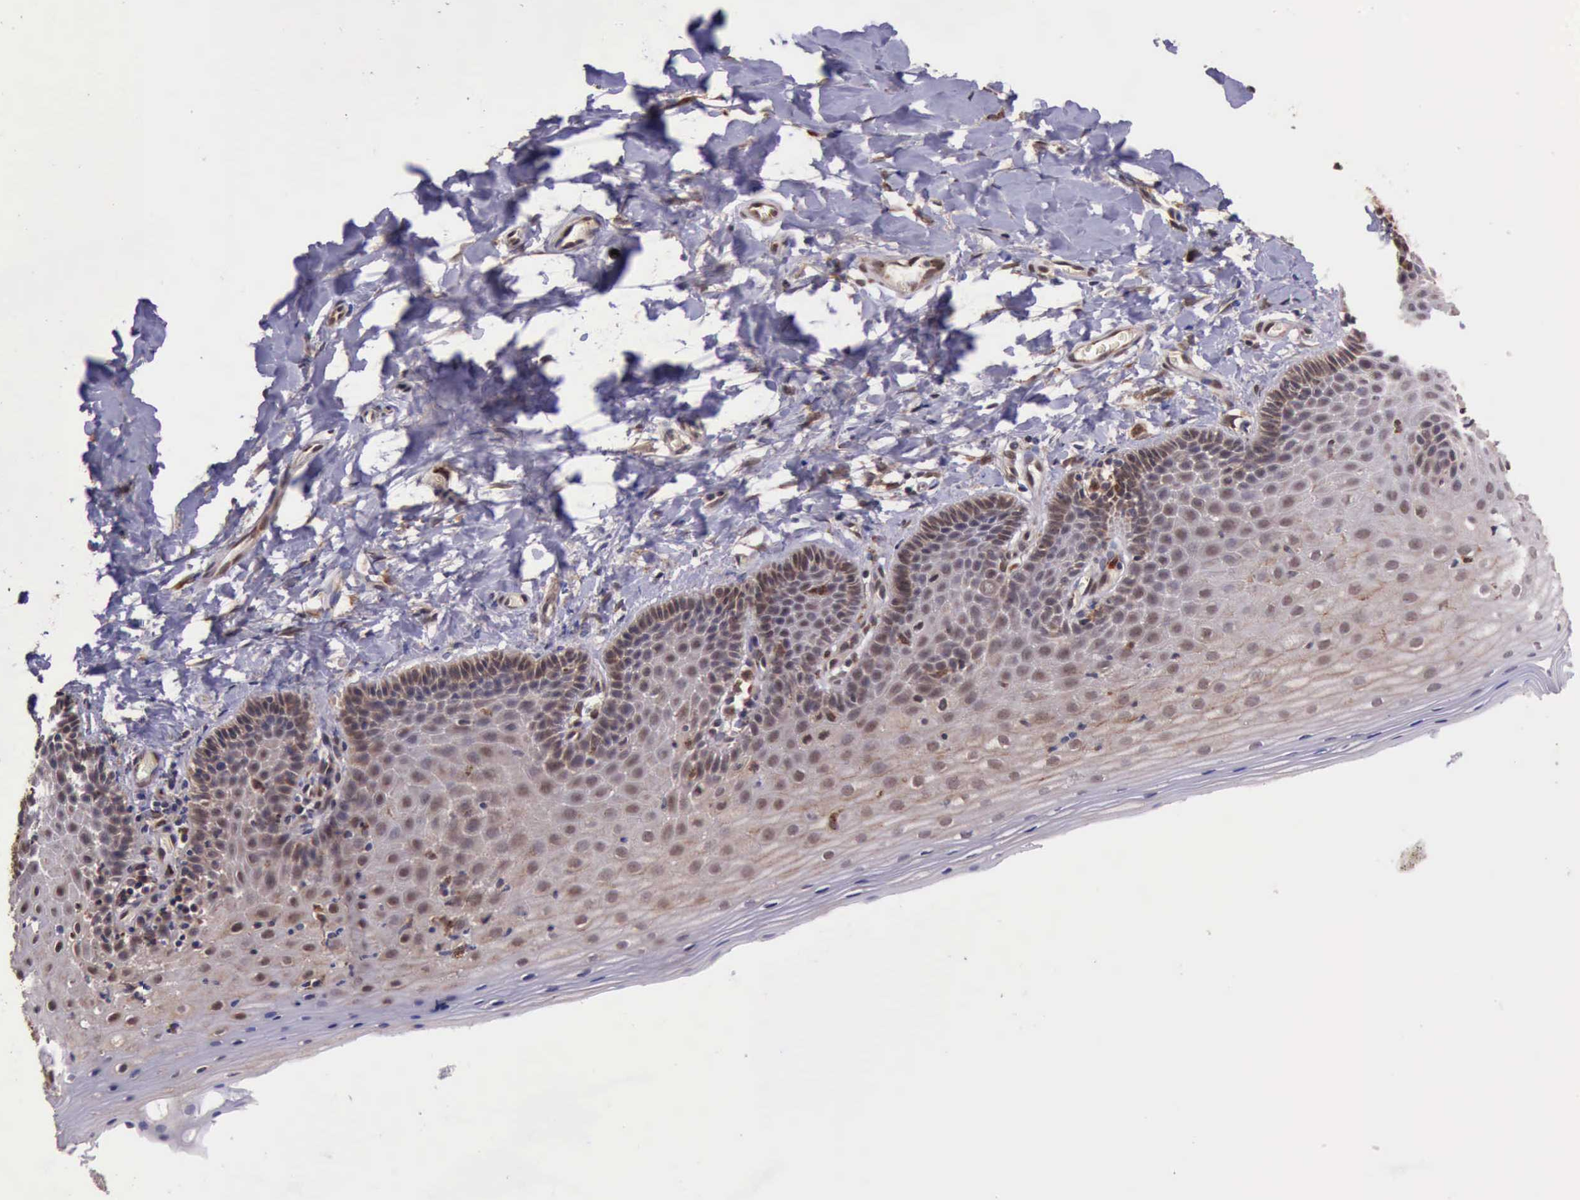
{"staining": {"intensity": "weak", "quantity": ">75%", "location": "cytoplasmic/membranous"}, "tissue": "cervix", "cell_type": "Glandular cells", "image_type": "normal", "snomed": [{"axis": "morphology", "description": "Normal tissue, NOS"}, {"axis": "topography", "description": "Cervix"}], "caption": "Unremarkable cervix shows weak cytoplasmic/membranous expression in approximately >75% of glandular cells.", "gene": "ARMCX3", "patient": {"sex": "female", "age": 53}}